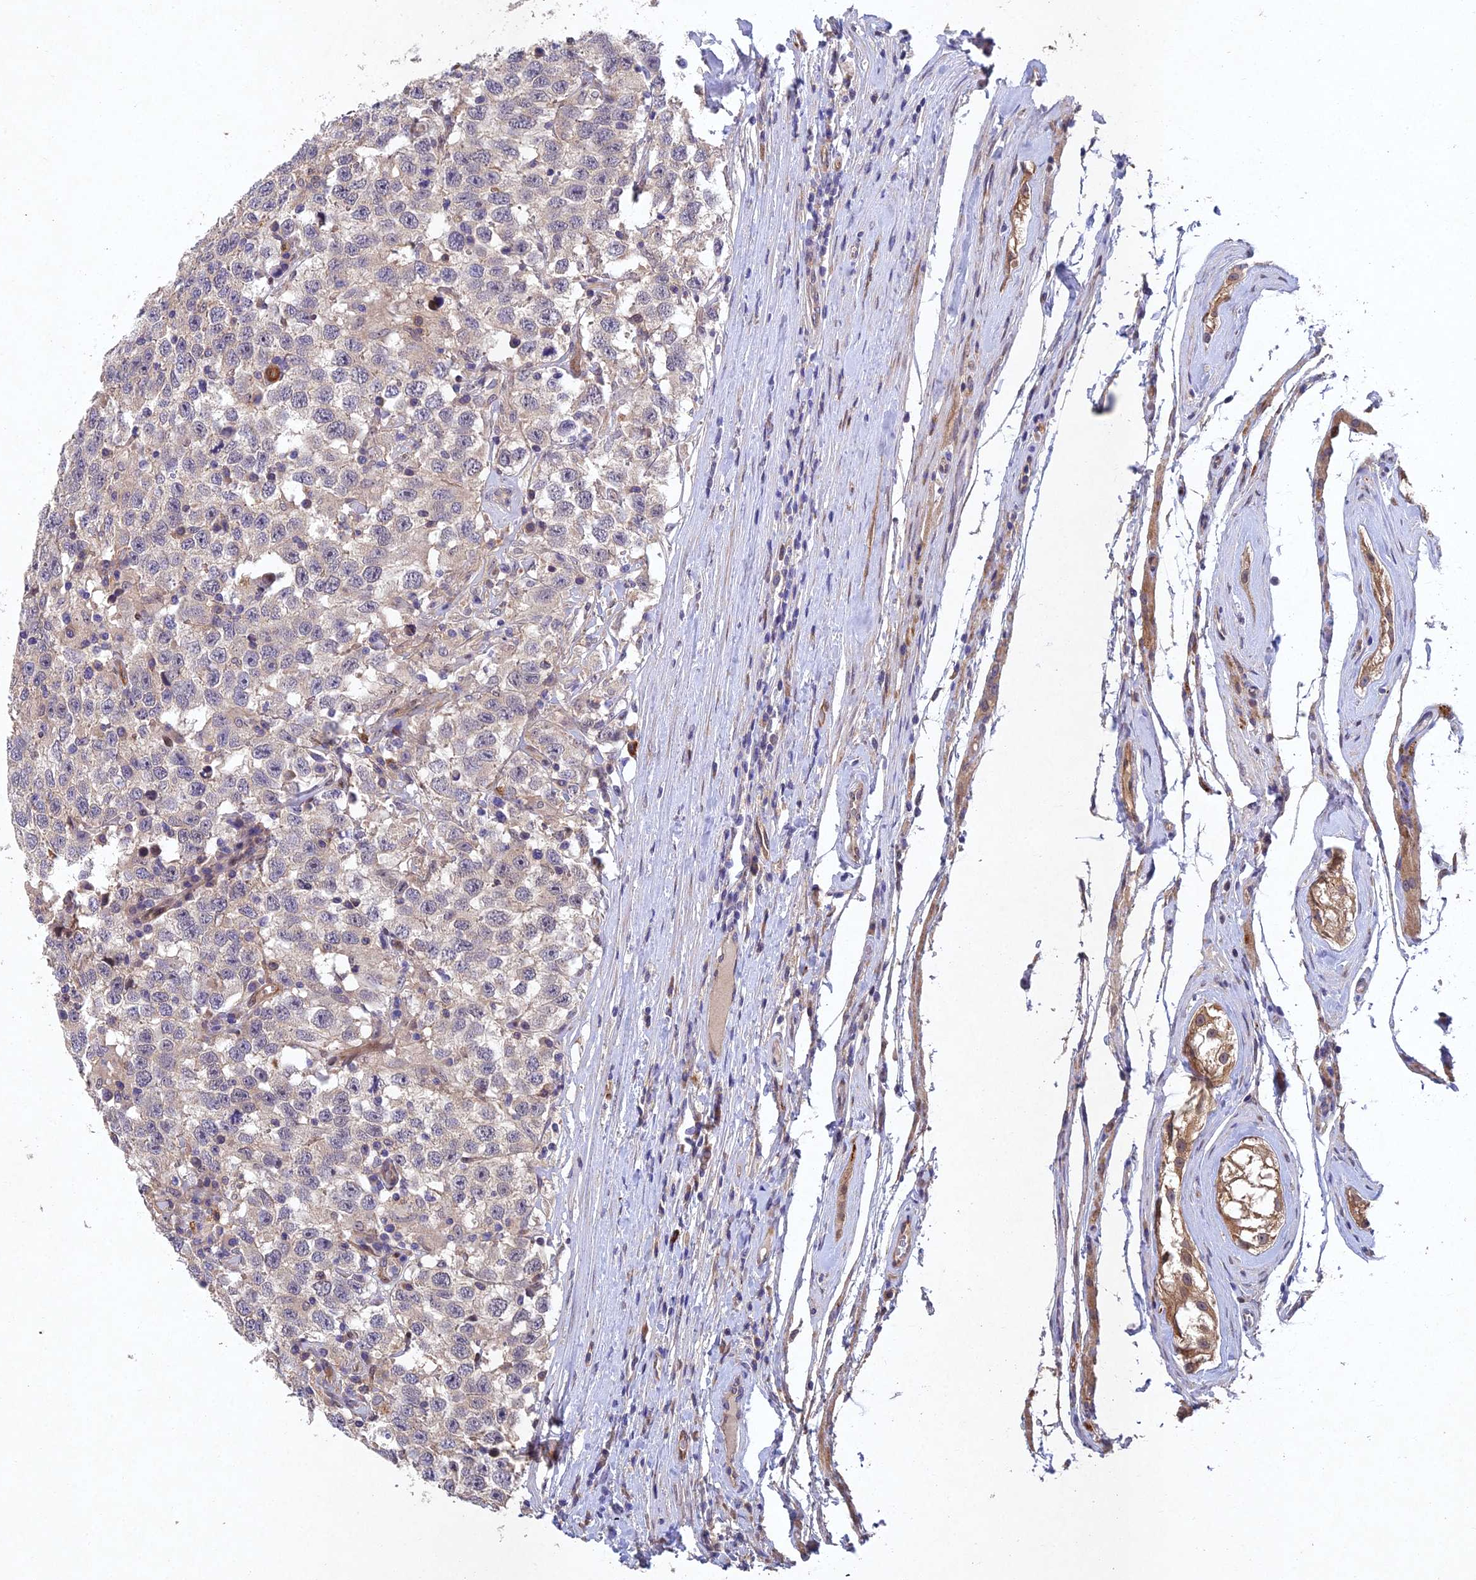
{"staining": {"intensity": "negative", "quantity": "none", "location": "none"}, "tissue": "testis cancer", "cell_type": "Tumor cells", "image_type": "cancer", "snomed": [{"axis": "morphology", "description": "Seminoma, NOS"}, {"axis": "topography", "description": "Testis"}], "caption": "The photomicrograph exhibits no significant expression in tumor cells of testis cancer.", "gene": "NSMCE1", "patient": {"sex": "male", "age": 41}}